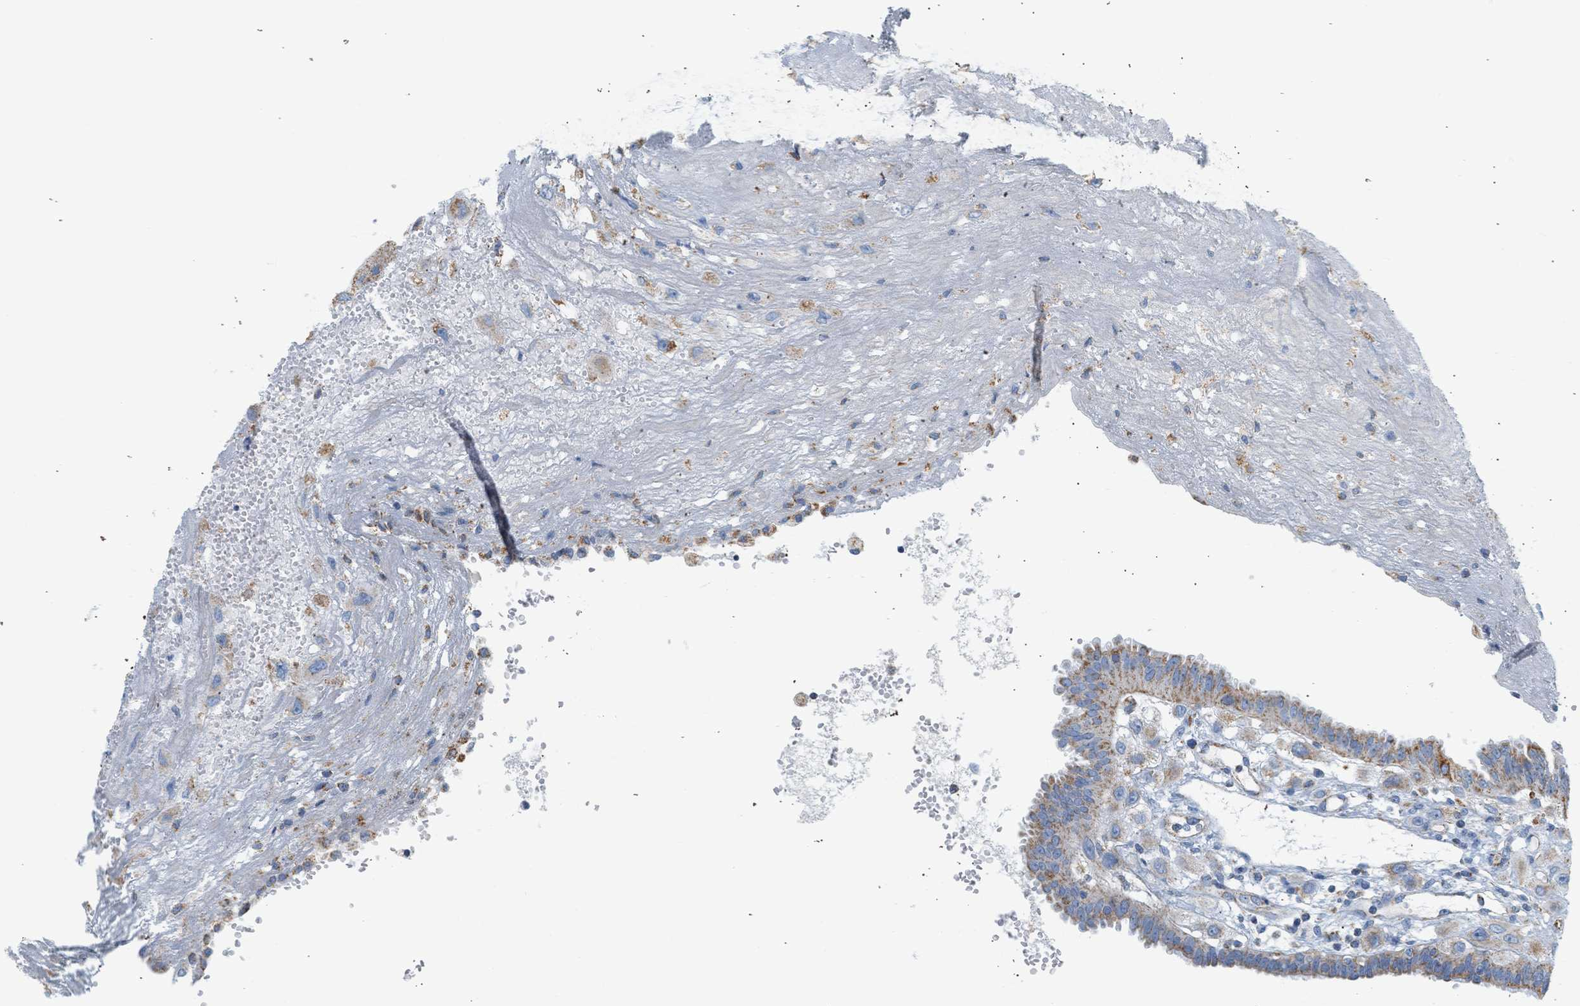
{"staining": {"intensity": "moderate", "quantity": ">75%", "location": "cytoplasmic/membranous"}, "tissue": "fallopian tube", "cell_type": "Glandular cells", "image_type": "normal", "snomed": [{"axis": "morphology", "description": "Normal tissue, NOS"}, {"axis": "topography", "description": "Fallopian tube"}, {"axis": "topography", "description": "Placenta"}], "caption": "Glandular cells demonstrate moderate cytoplasmic/membranous positivity in approximately >75% of cells in unremarkable fallopian tube.", "gene": "GRPEL2", "patient": {"sex": "female", "age": 32}}